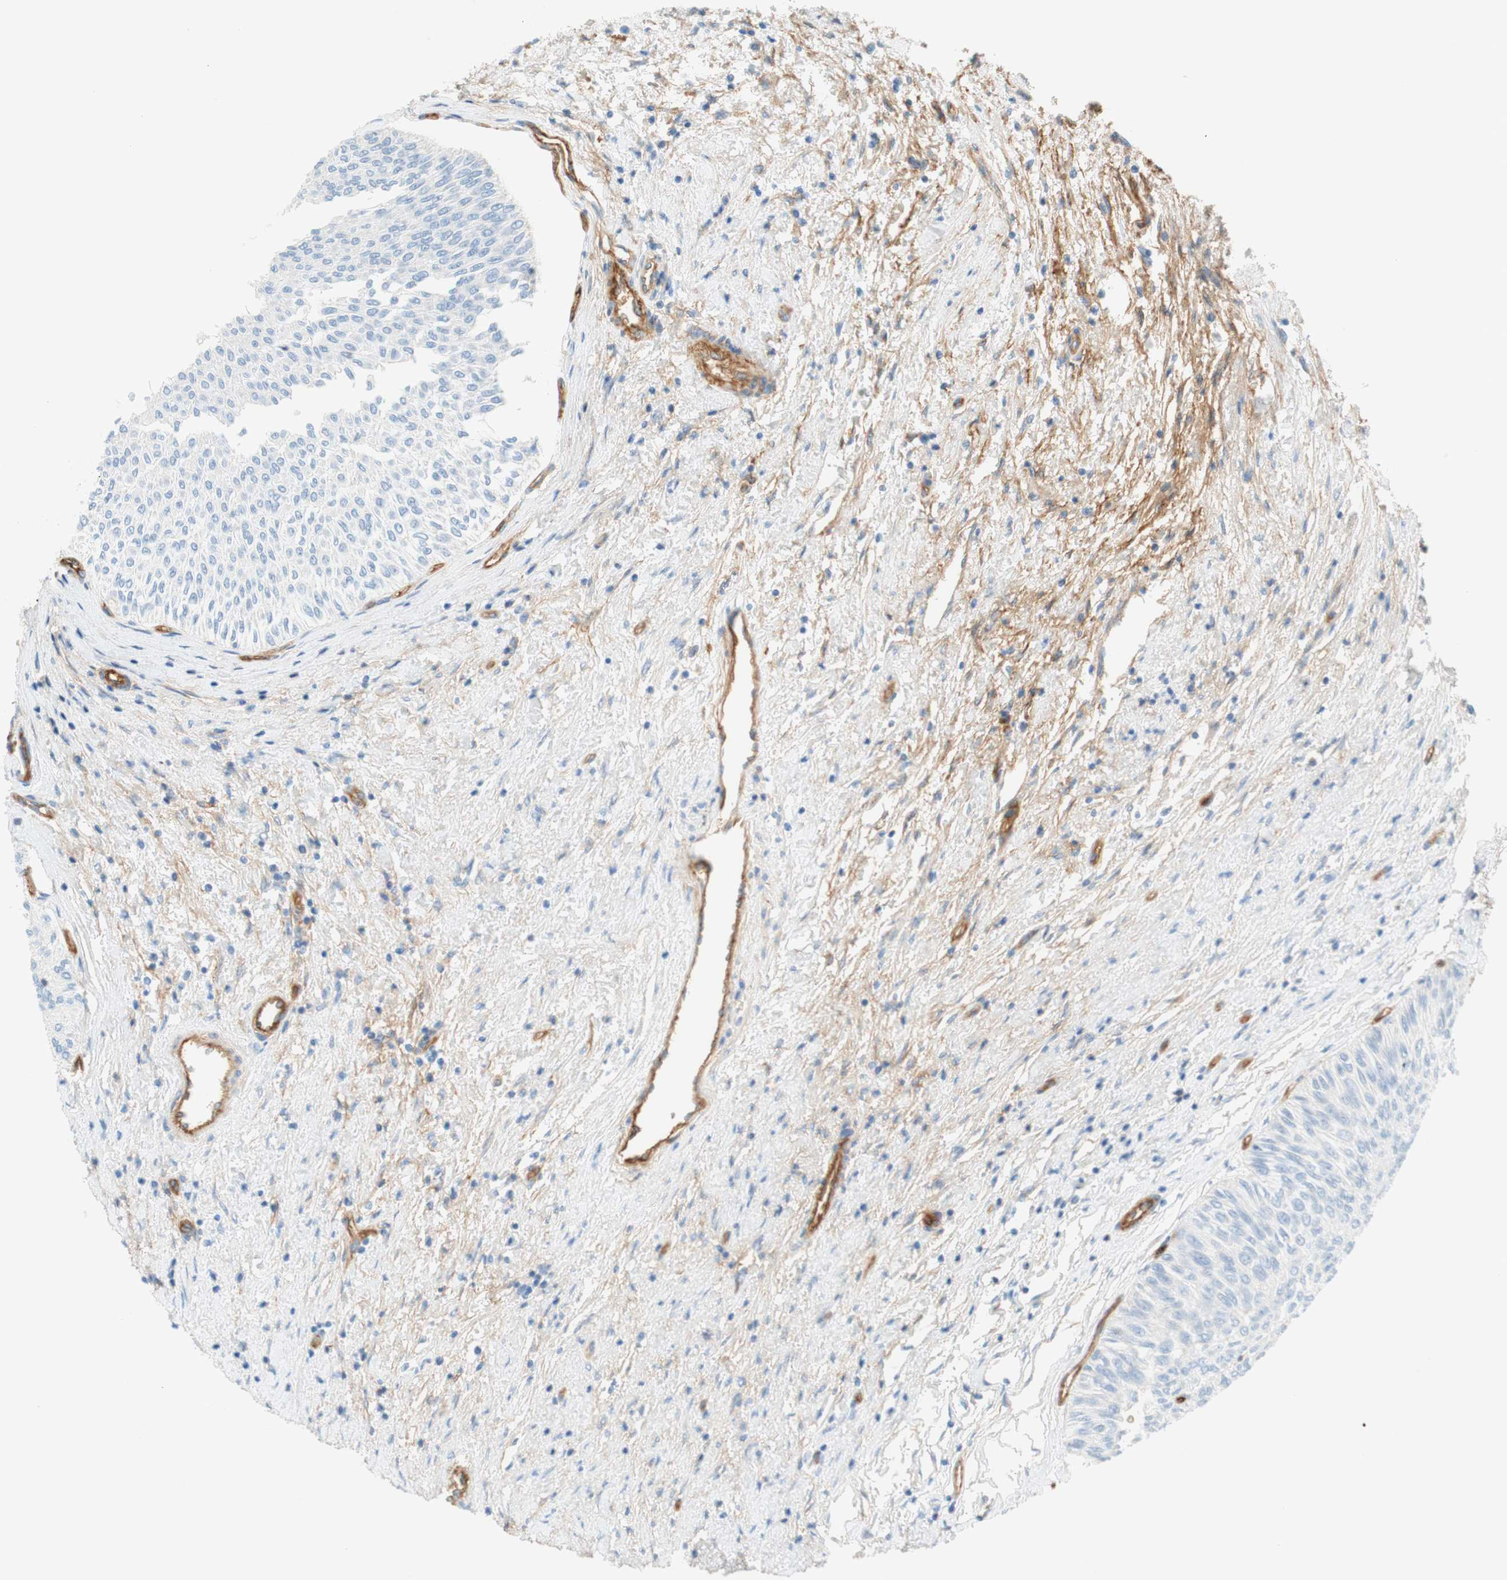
{"staining": {"intensity": "negative", "quantity": "none", "location": "none"}, "tissue": "urothelial cancer", "cell_type": "Tumor cells", "image_type": "cancer", "snomed": [{"axis": "morphology", "description": "Urothelial carcinoma, Low grade"}, {"axis": "topography", "description": "Urinary bladder"}], "caption": "Human urothelial cancer stained for a protein using IHC demonstrates no staining in tumor cells.", "gene": "STOM", "patient": {"sex": "male", "age": 78}}